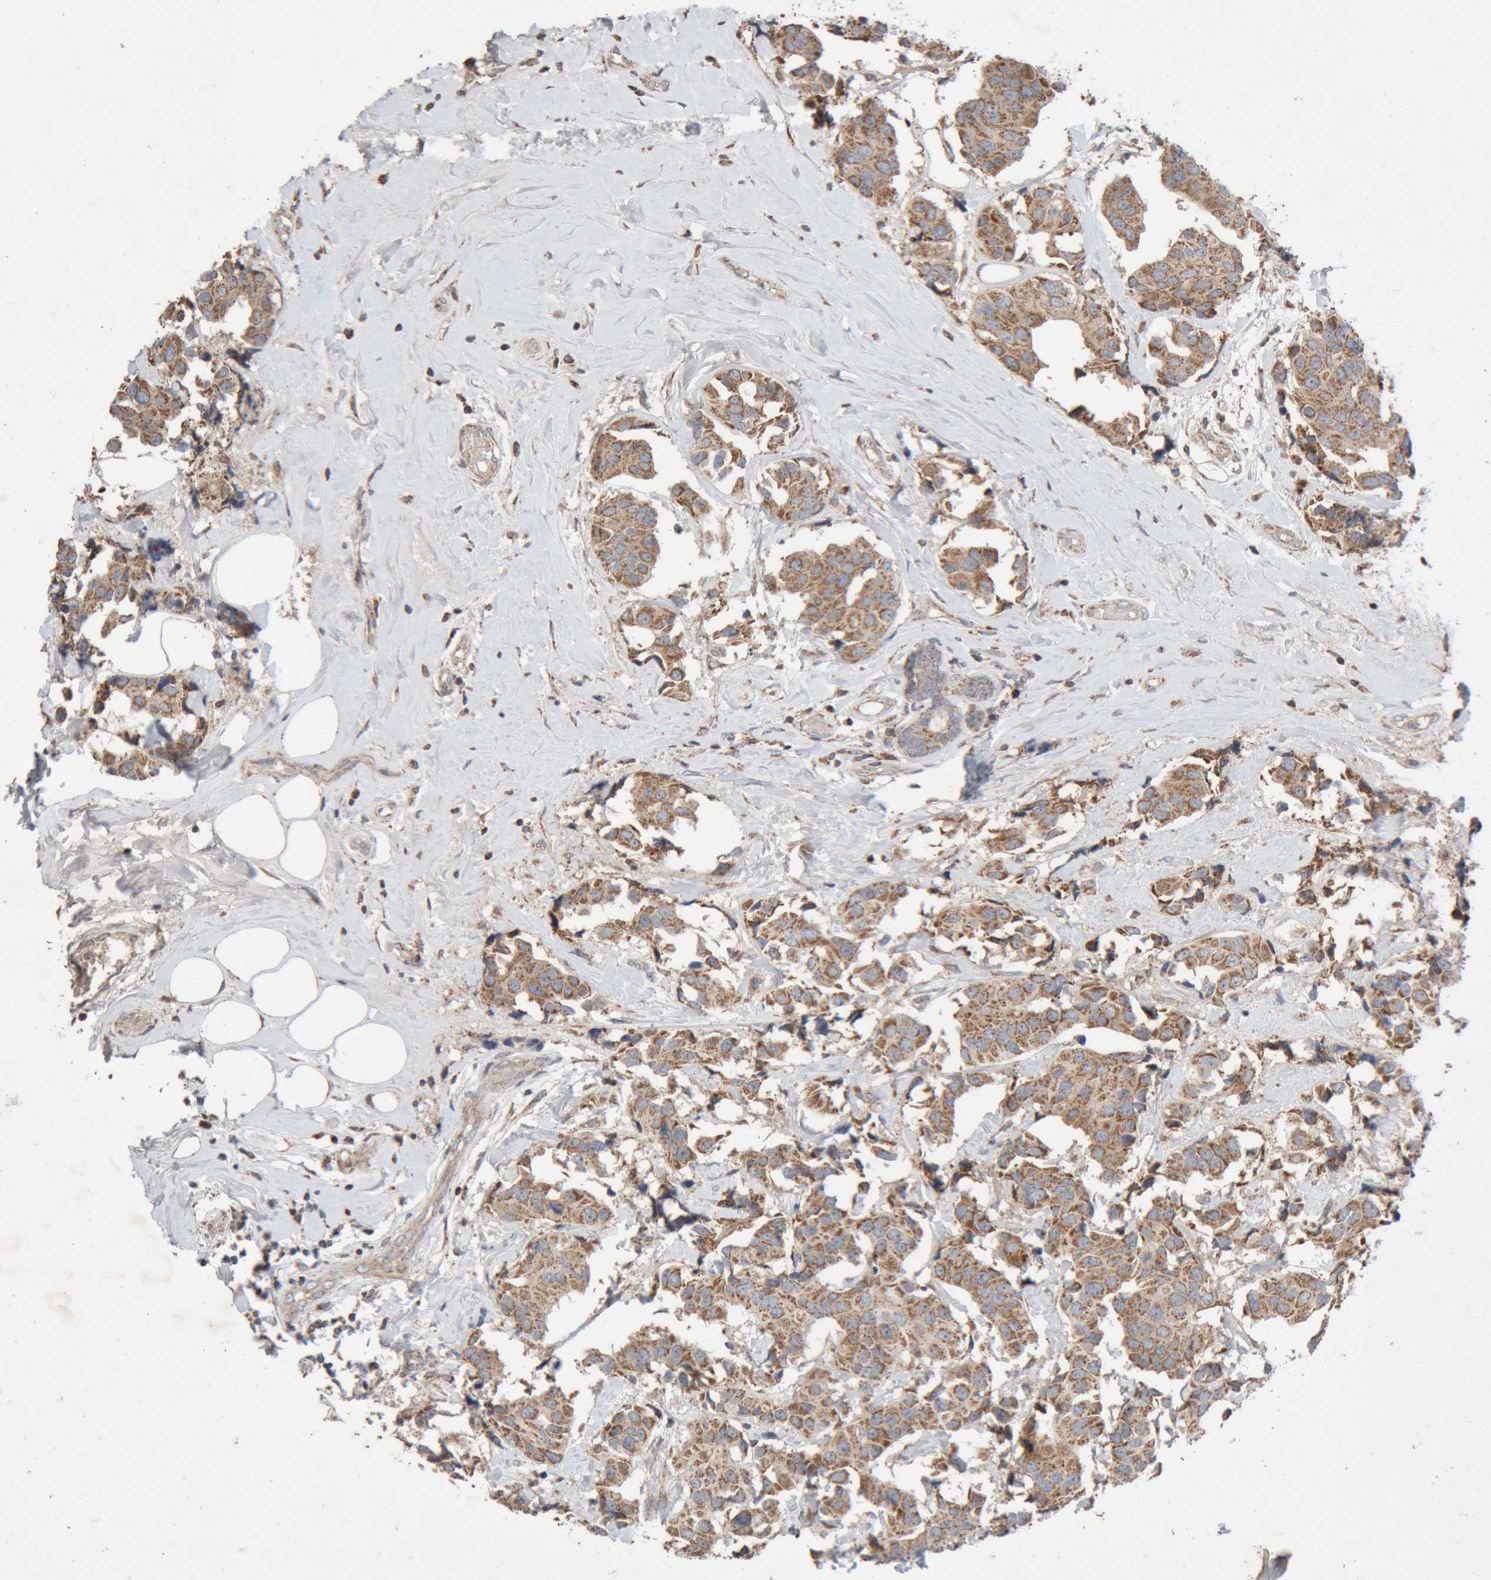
{"staining": {"intensity": "moderate", "quantity": ">75%", "location": "cytoplasmic/membranous"}, "tissue": "breast cancer", "cell_type": "Tumor cells", "image_type": "cancer", "snomed": [{"axis": "morphology", "description": "Normal tissue, NOS"}, {"axis": "morphology", "description": "Duct carcinoma"}, {"axis": "topography", "description": "Breast"}], "caption": "The image demonstrates staining of breast invasive ductal carcinoma, revealing moderate cytoplasmic/membranous protein staining (brown color) within tumor cells.", "gene": "KIF21B", "patient": {"sex": "female", "age": 39}}